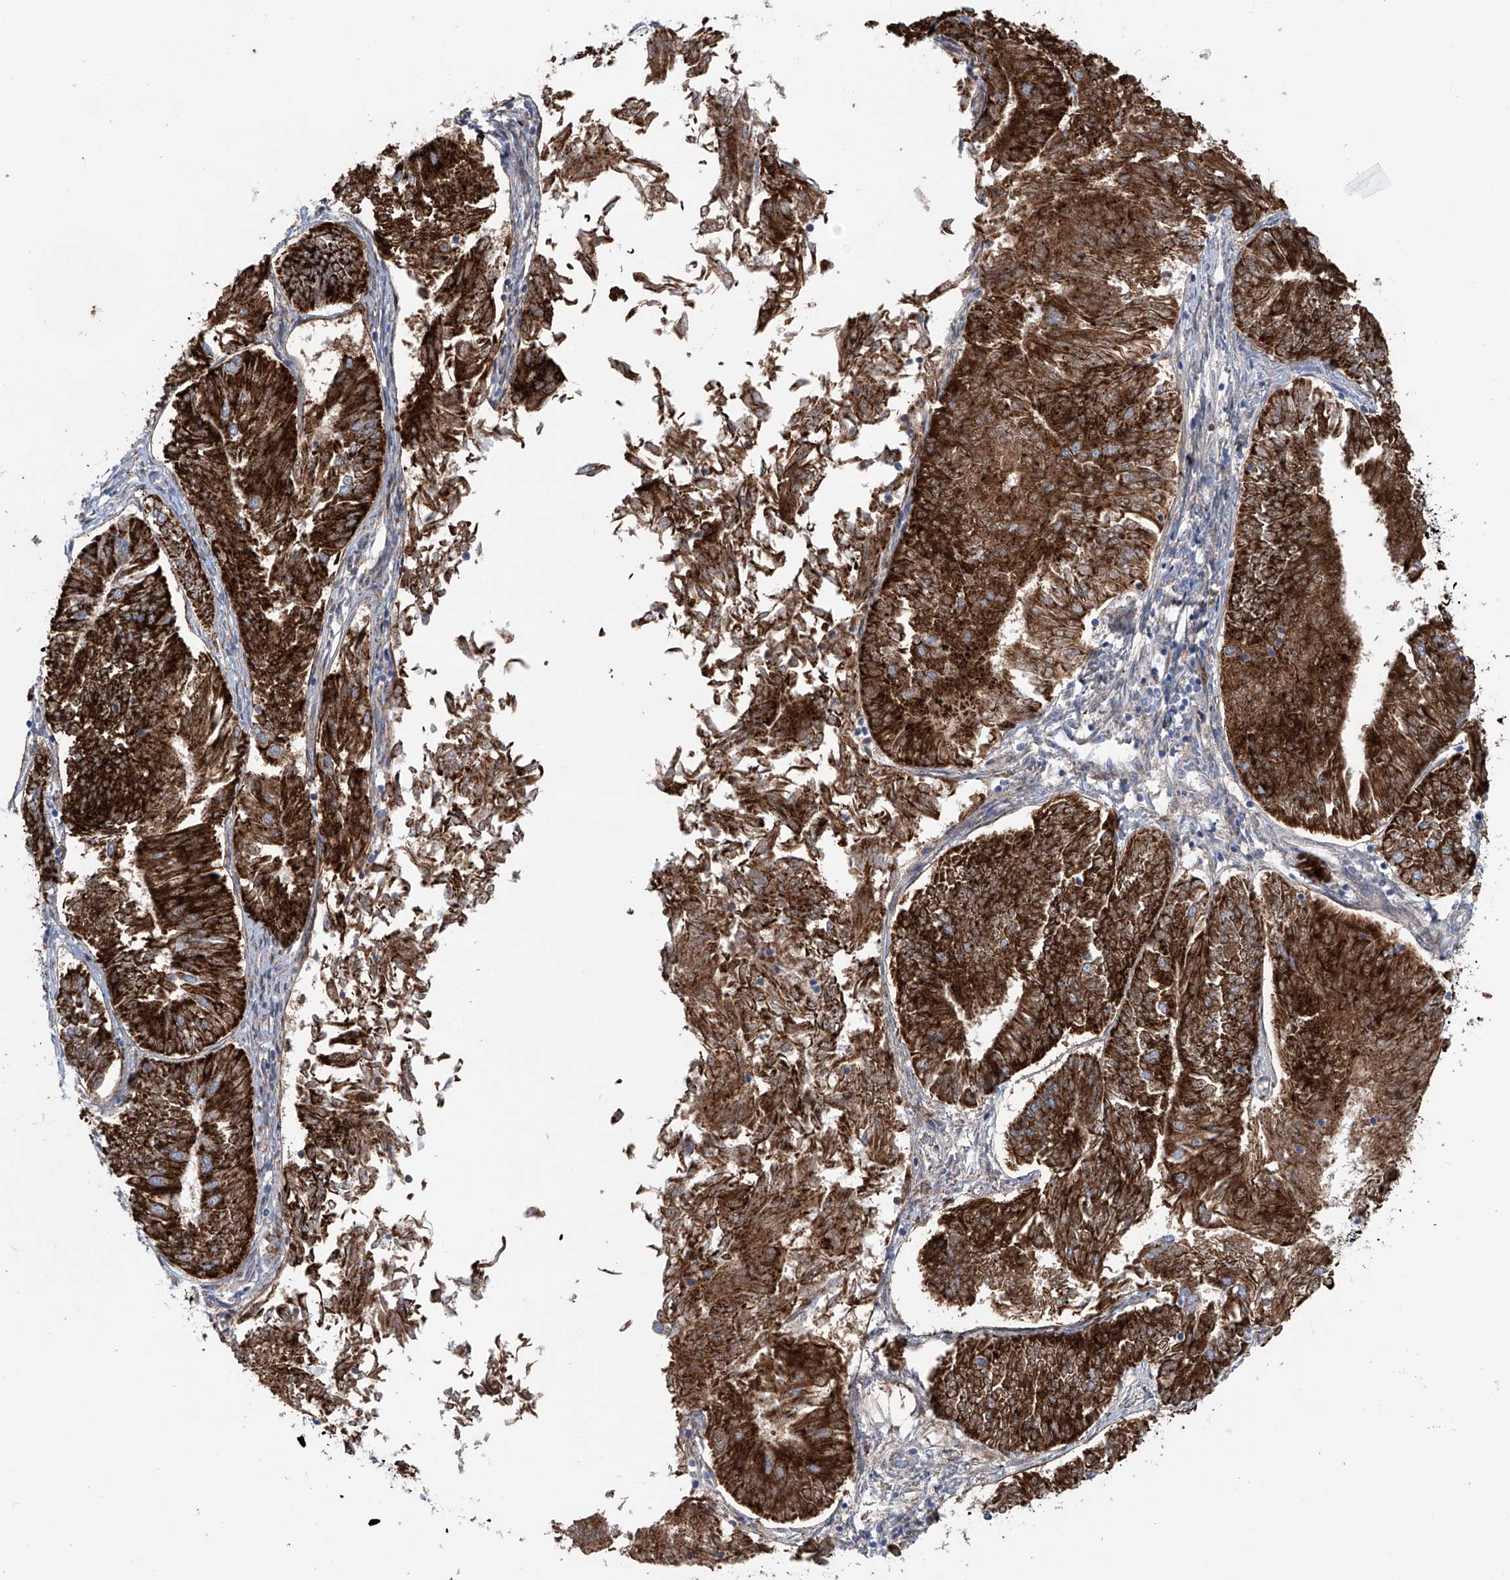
{"staining": {"intensity": "strong", "quantity": ">75%", "location": "cytoplasmic/membranous"}, "tissue": "endometrial cancer", "cell_type": "Tumor cells", "image_type": "cancer", "snomed": [{"axis": "morphology", "description": "Adenocarcinoma, NOS"}, {"axis": "topography", "description": "Endometrium"}], "caption": "A photomicrograph of endometrial adenocarcinoma stained for a protein reveals strong cytoplasmic/membranous brown staining in tumor cells.", "gene": "ALDH6A1", "patient": {"sex": "female", "age": 58}}